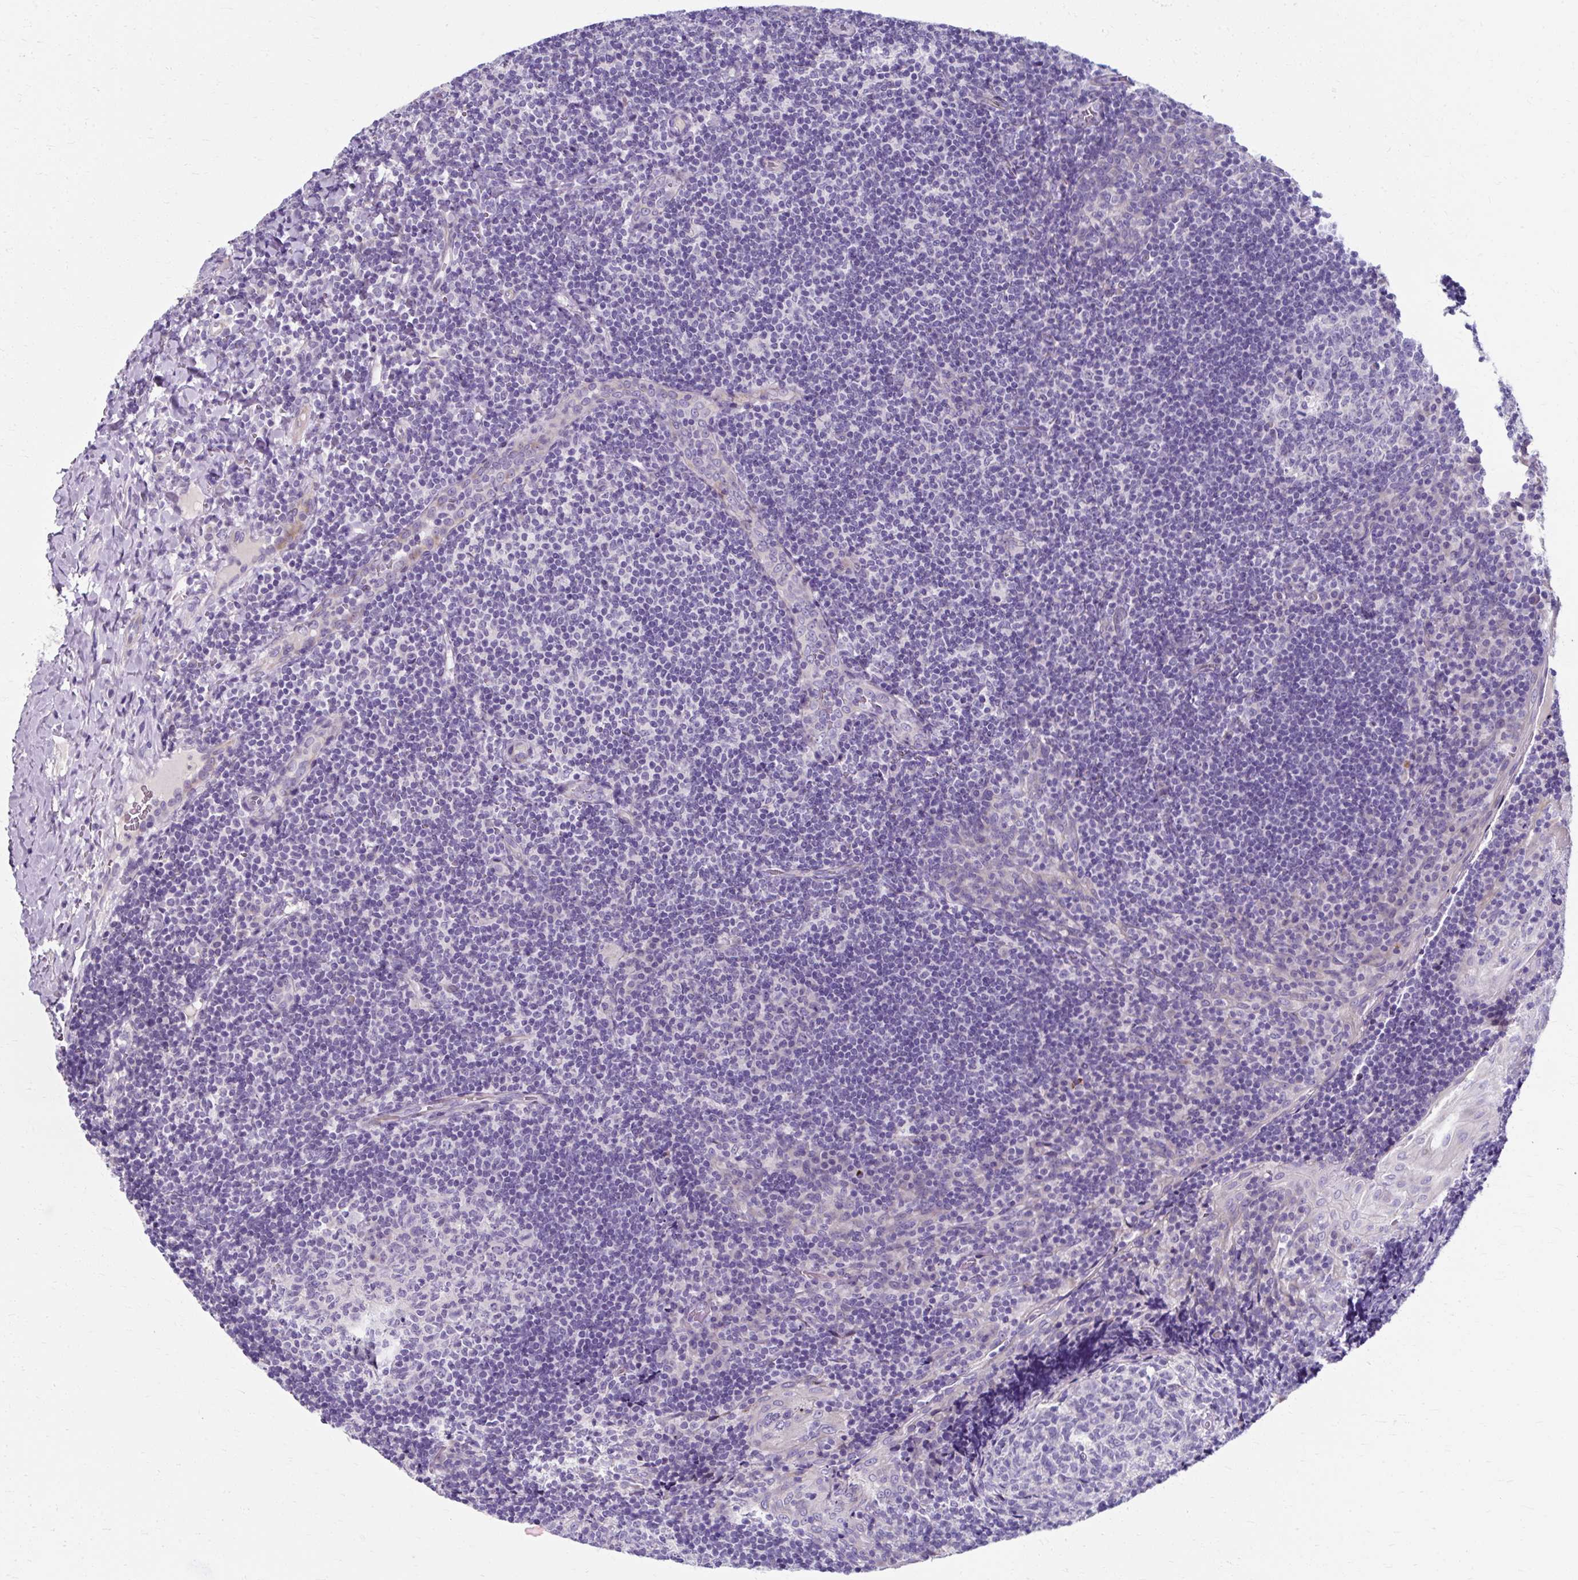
{"staining": {"intensity": "negative", "quantity": "none", "location": "none"}, "tissue": "tonsil", "cell_type": "Germinal center cells", "image_type": "normal", "snomed": [{"axis": "morphology", "description": "Normal tissue, NOS"}, {"axis": "topography", "description": "Tonsil"}], "caption": "IHC histopathology image of unremarkable human tonsil stained for a protein (brown), which reveals no staining in germinal center cells. (Brightfield microscopy of DAB IHC at high magnification).", "gene": "ZNF555", "patient": {"sex": "male", "age": 17}}